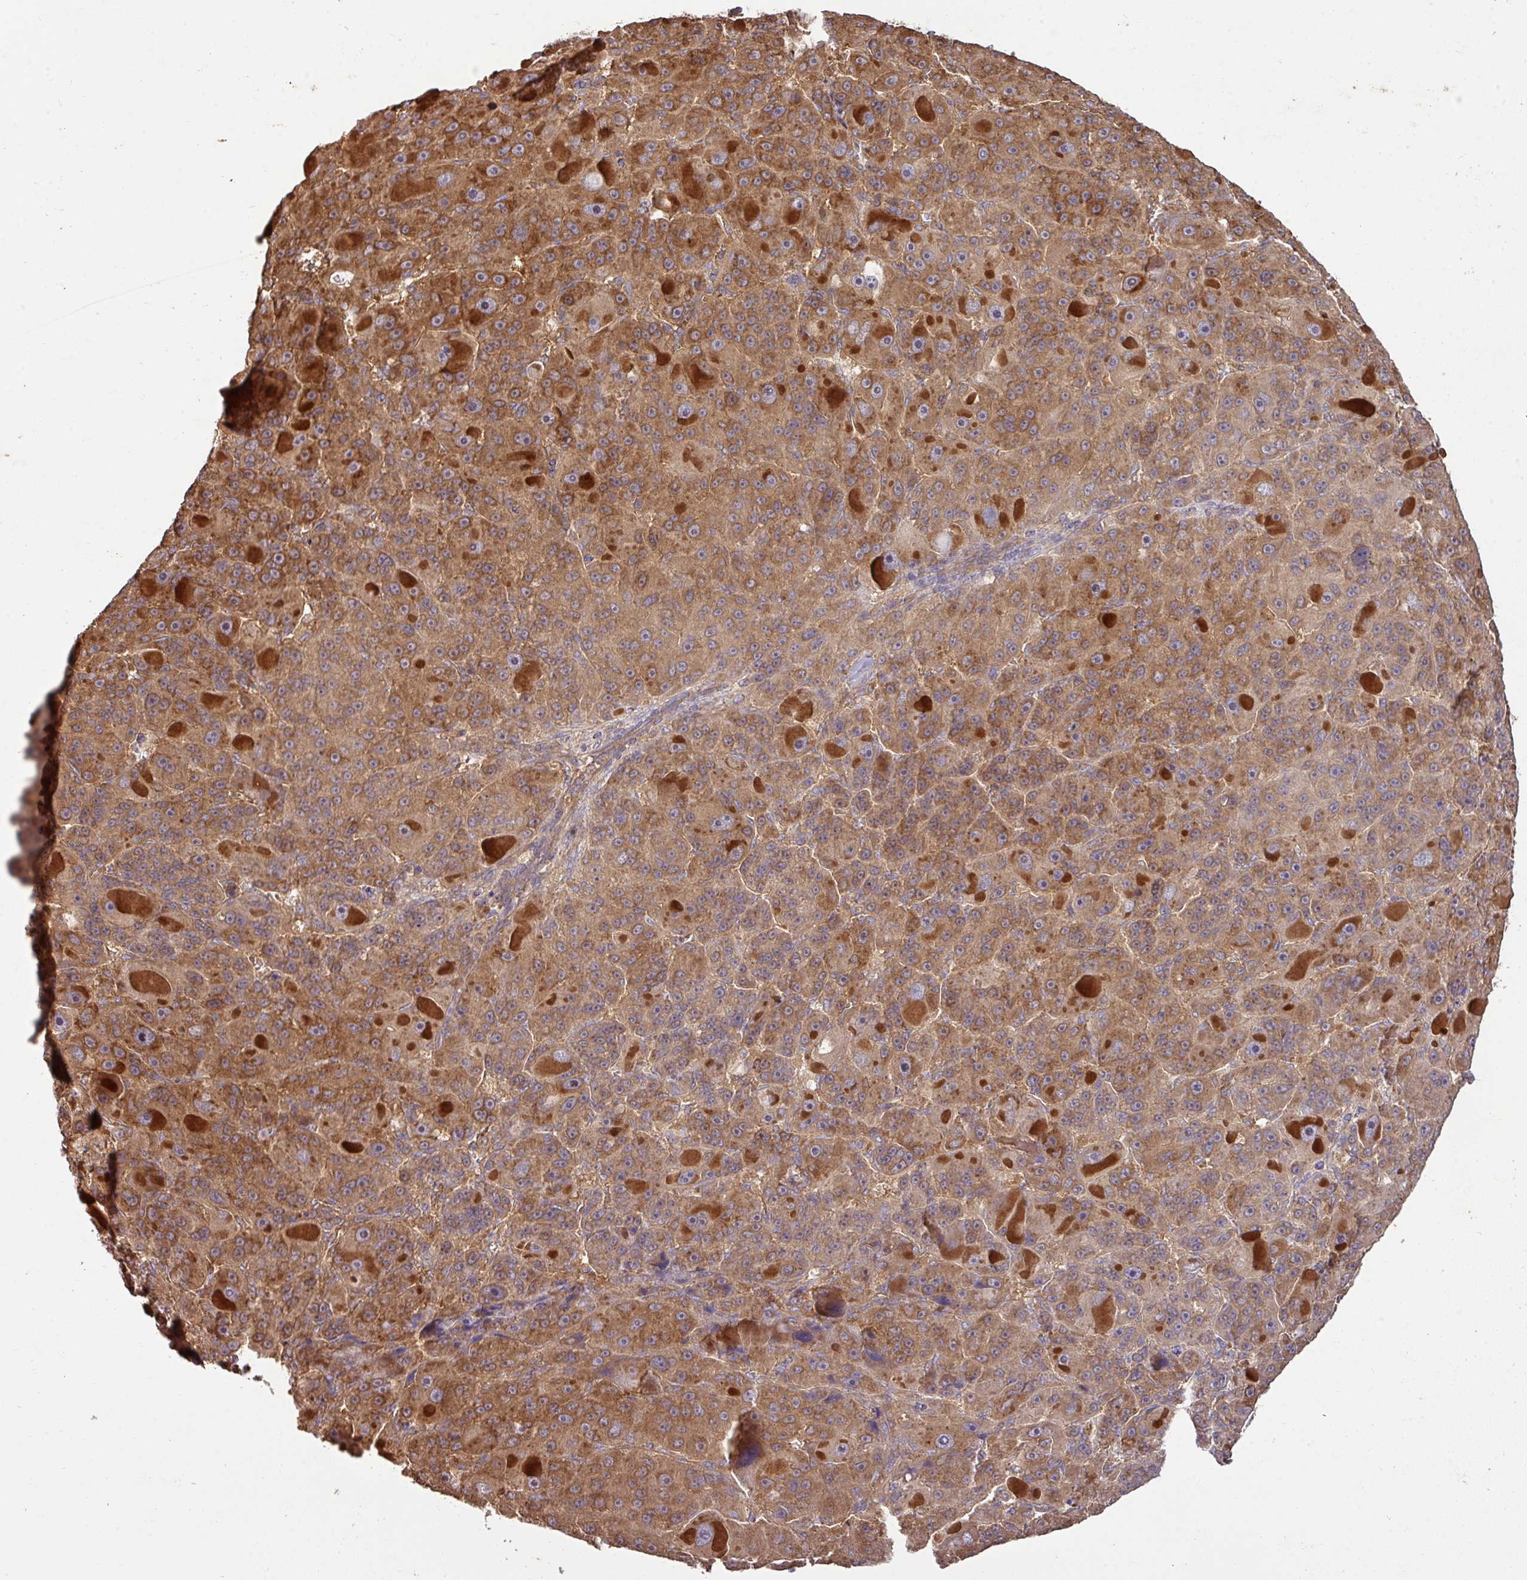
{"staining": {"intensity": "strong", "quantity": ">75%", "location": "cytoplasmic/membranous"}, "tissue": "liver cancer", "cell_type": "Tumor cells", "image_type": "cancer", "snomed": [{"axis": "morphology", "description": "Carcinoma, Hepatocellular, NOS"}, {"axis": "topography", "description": "Liver"}], "caption": "IHC histopathology image of neoplastic tissue: liver cancer stained using IHC shows high levels of strong protein expression localized specifically in the cytoplasmic/membranous of tumor cells, appearing as a cytoplasmic/membranous brown color.", "gene": "GSPT1", "patient": {"sex": "male", "age": 76}}